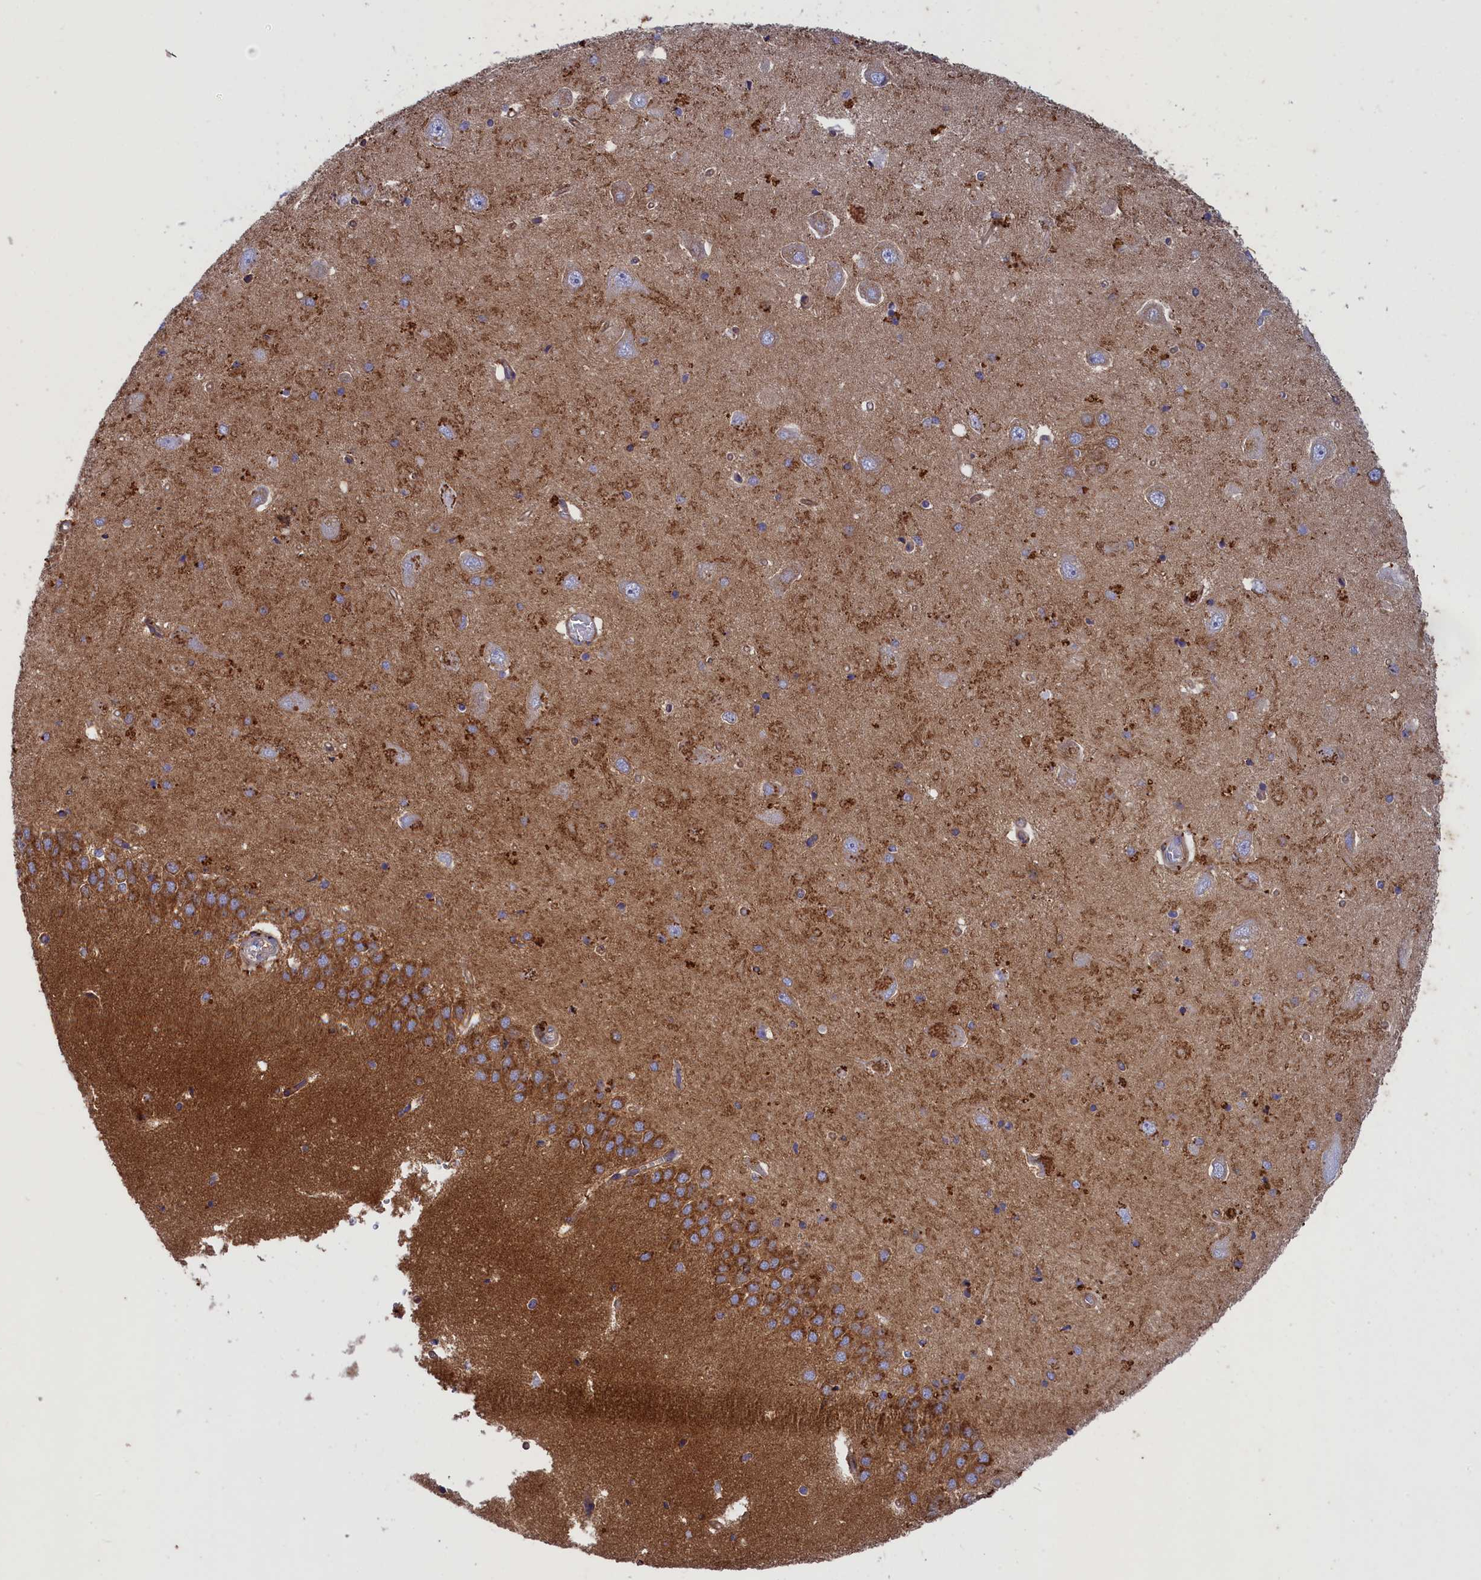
{"staining": {"intensity": "moderate", "quantity": "<25%", "location": "cytoplasmic/membranous"}, "tissue": "hippocampus", "cell_type": "Glial cells", "image_type": "normal", "snomed": [{"axis": "morphology", "description": "Normal tissue, NOS"}, {"axis": "topography", "description": "Hippocampus"}], "caption": "A brown stain highlights moderate cytoplasmic/membranous positivity of a protein in glial cells of benign human hippocampus.", "gene": "SCAMP4", "patient": {"sex": "male", "age": 45}}